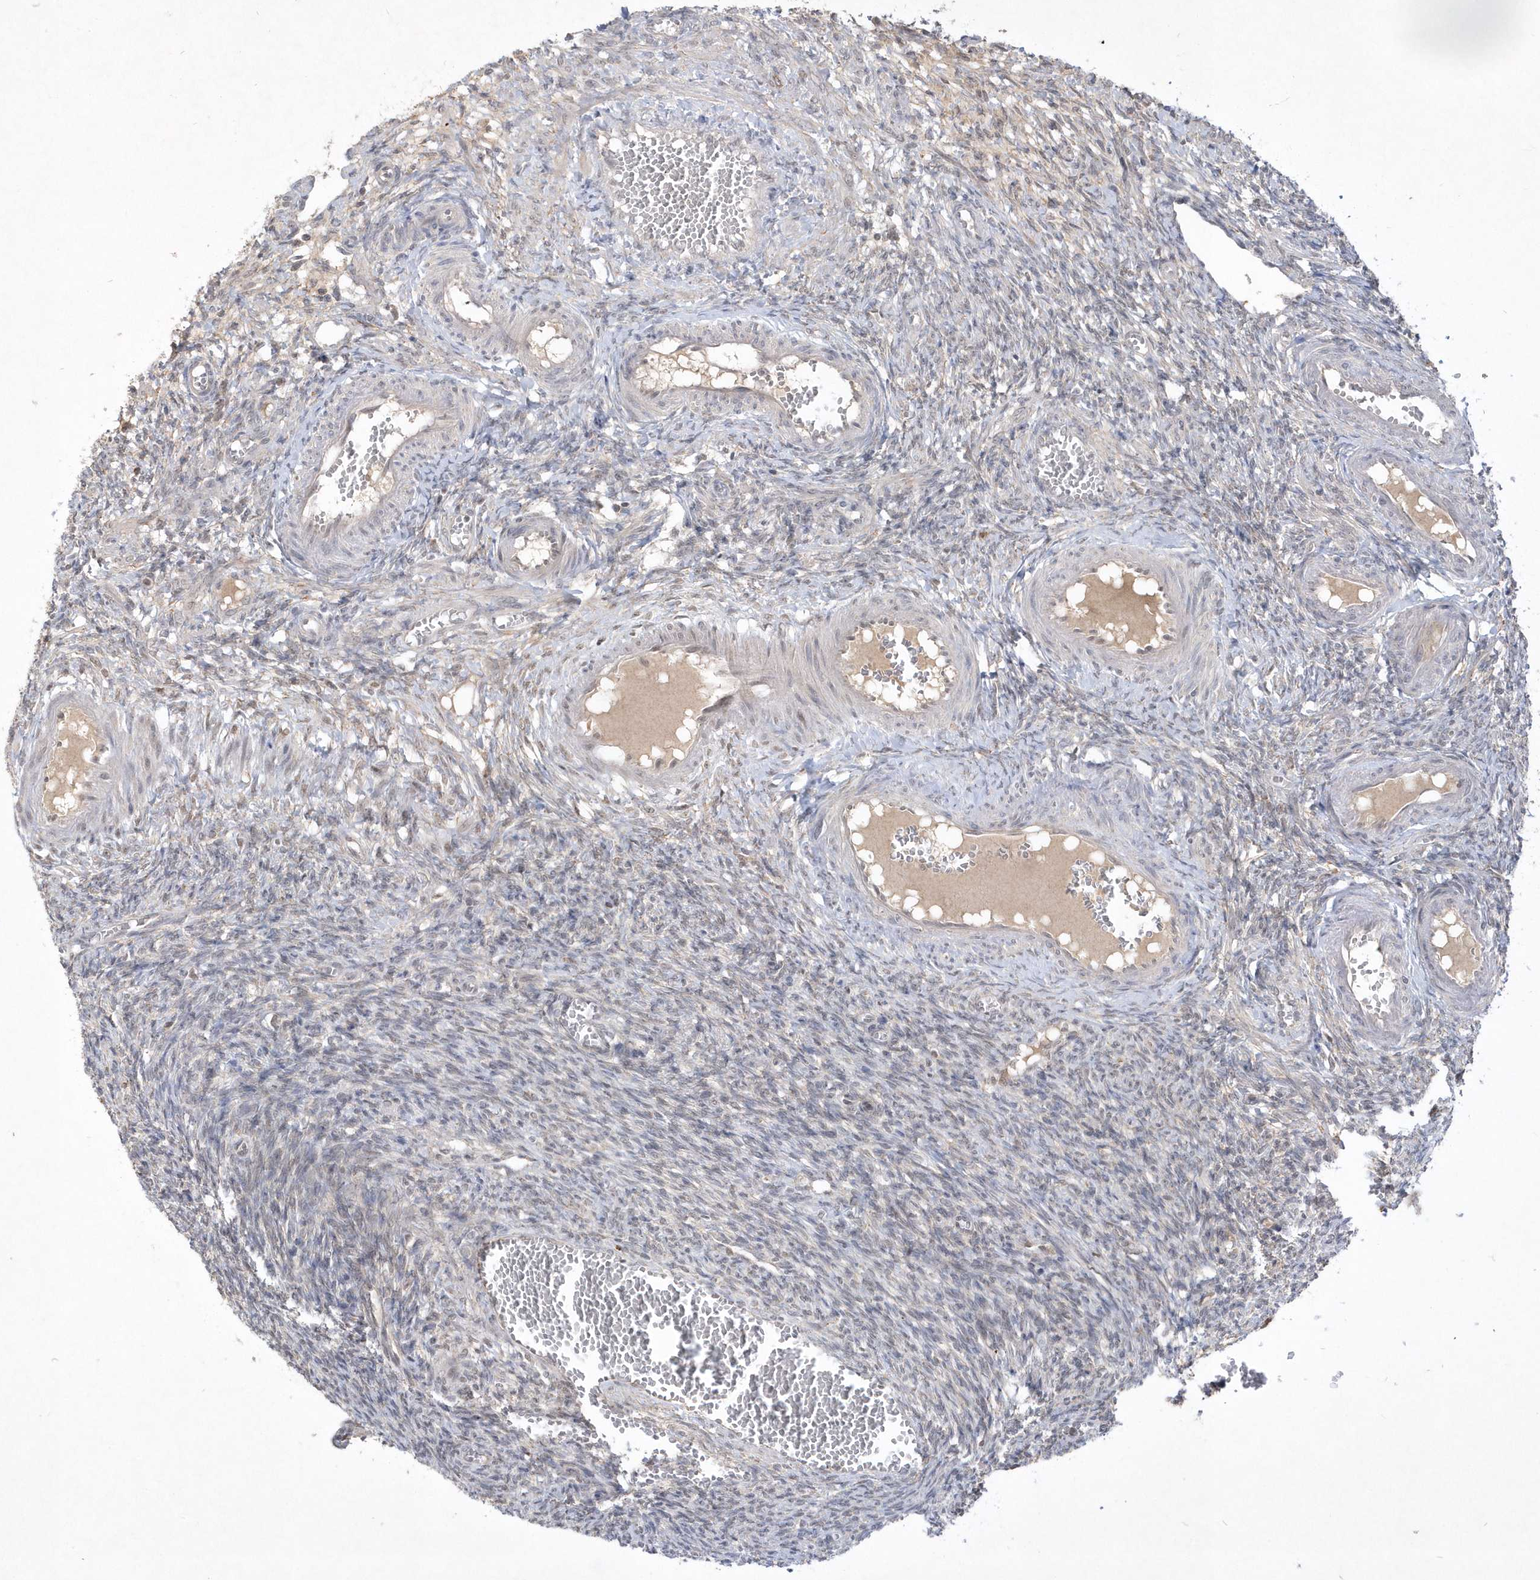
{"staining": {"intensity": "moderate", "quantity": "<25%", "location": "nuclear"}, "tissue": "ovary", "cell_type": "Ovarian stroma cells", "image_type": "normal", "snomed": [{"axis": "morphology", "description": "Normal tissue, NOS"}, {"axis": "topography", "description": "Ovary"}], "caption": "This histopathology image displays immunohistochemistry (IHC) staining of unremarkable ovary, with low moderate nuclear expression in about <25% of ovarian stroma cells.", "gene": "CPSF3", "patient": {"sex": "female", "age": 27}}